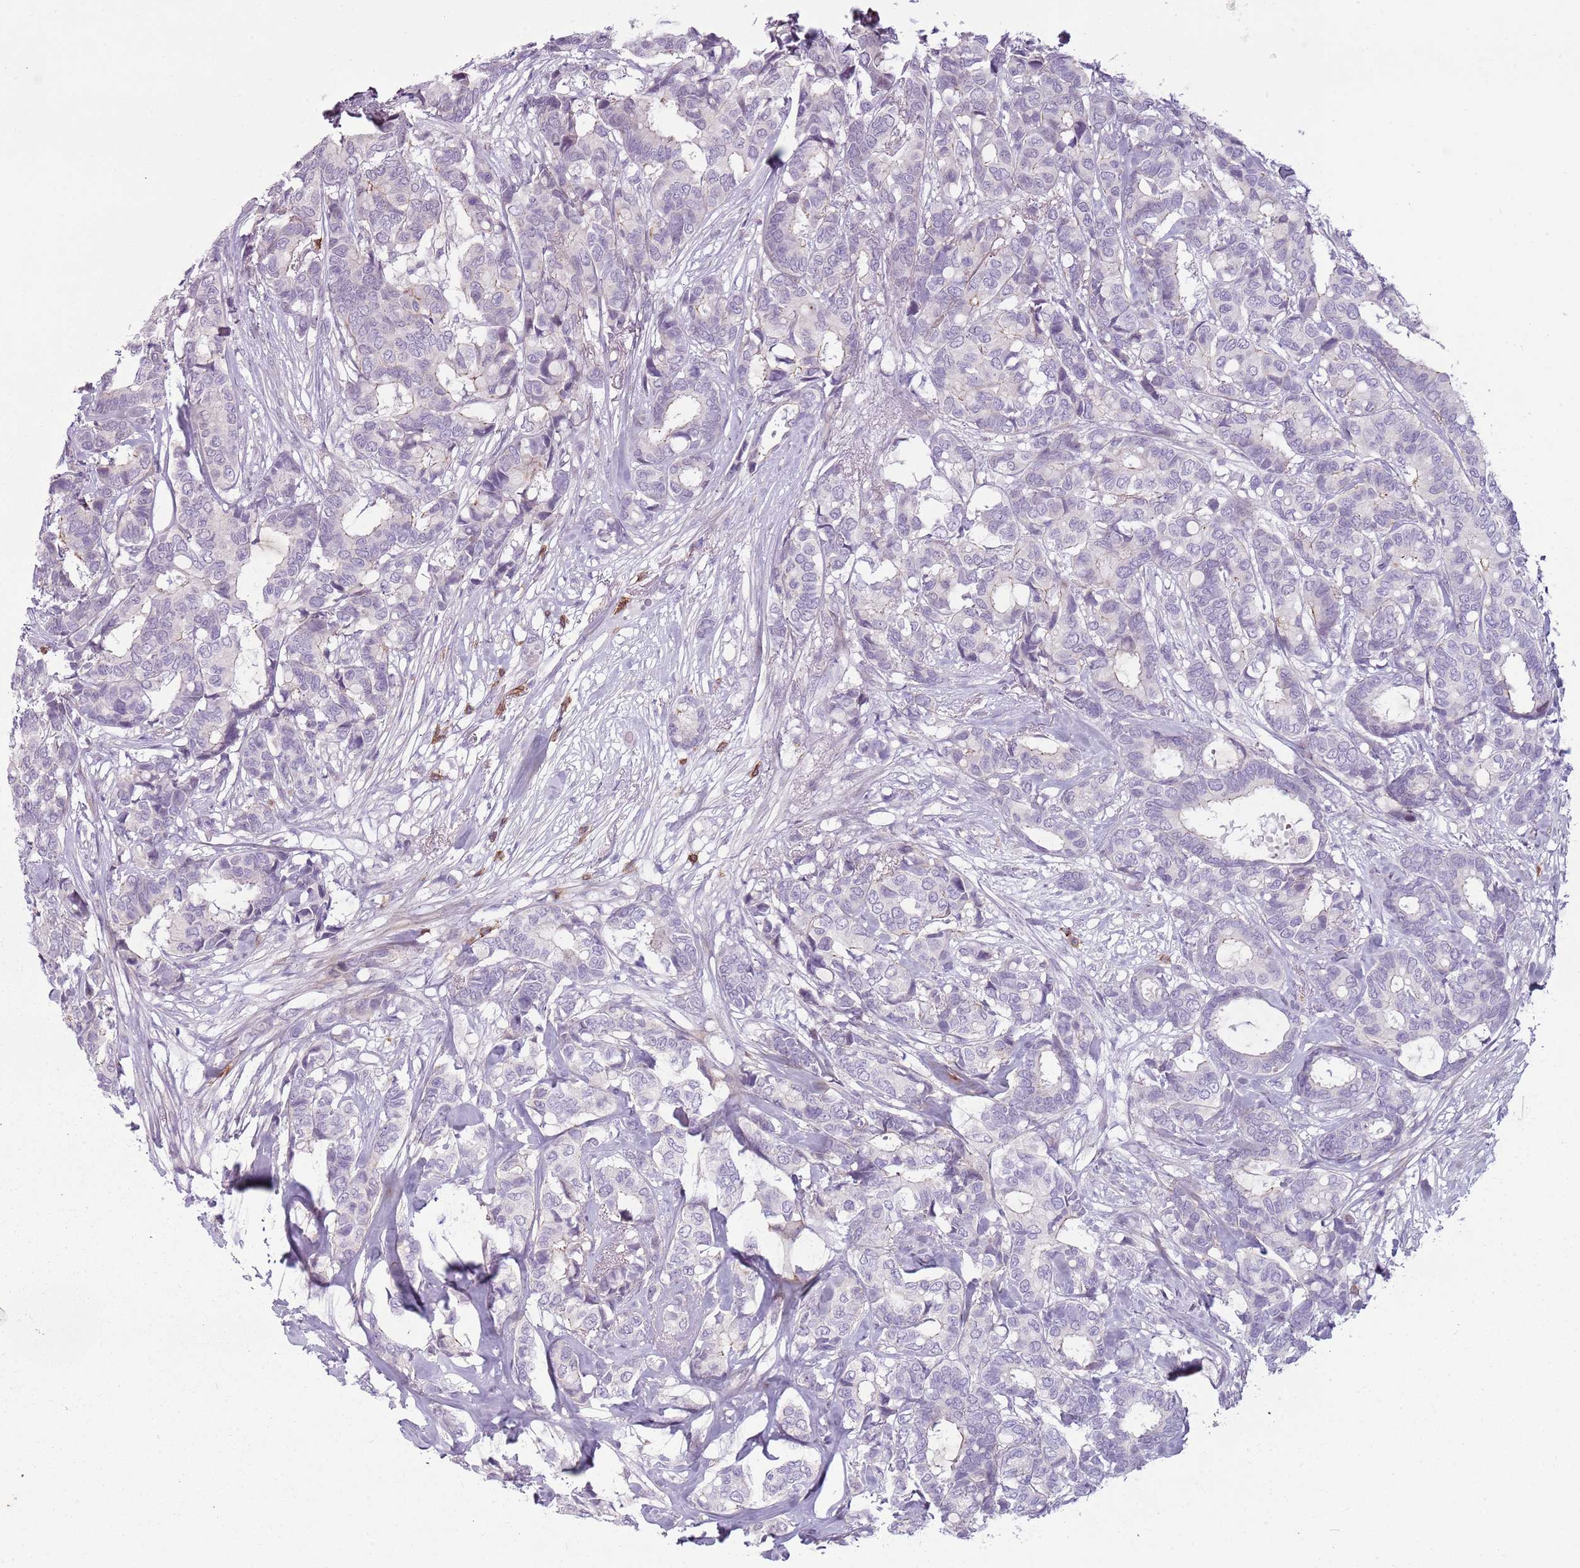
{"staining": {"intensity": "negative", "quantity": "none", "location": "none"}, "tissue": "breast cancer", "cell_type": "Tumor cells", "image_type": "cancer", "snomed": [{"axis": "morphology", "description": "Duct carcinoma"}, {"axis": "topography", "description": "Breast"}], "caption": "IHC of human breast cancer (invasive ductal carcinoma) demonstrates no positivity in tumor cells. (IHC, brightfield microscopy, high magnification).", "gene": "ZNF583", "patient": {"sex": "female", "age": 87}}